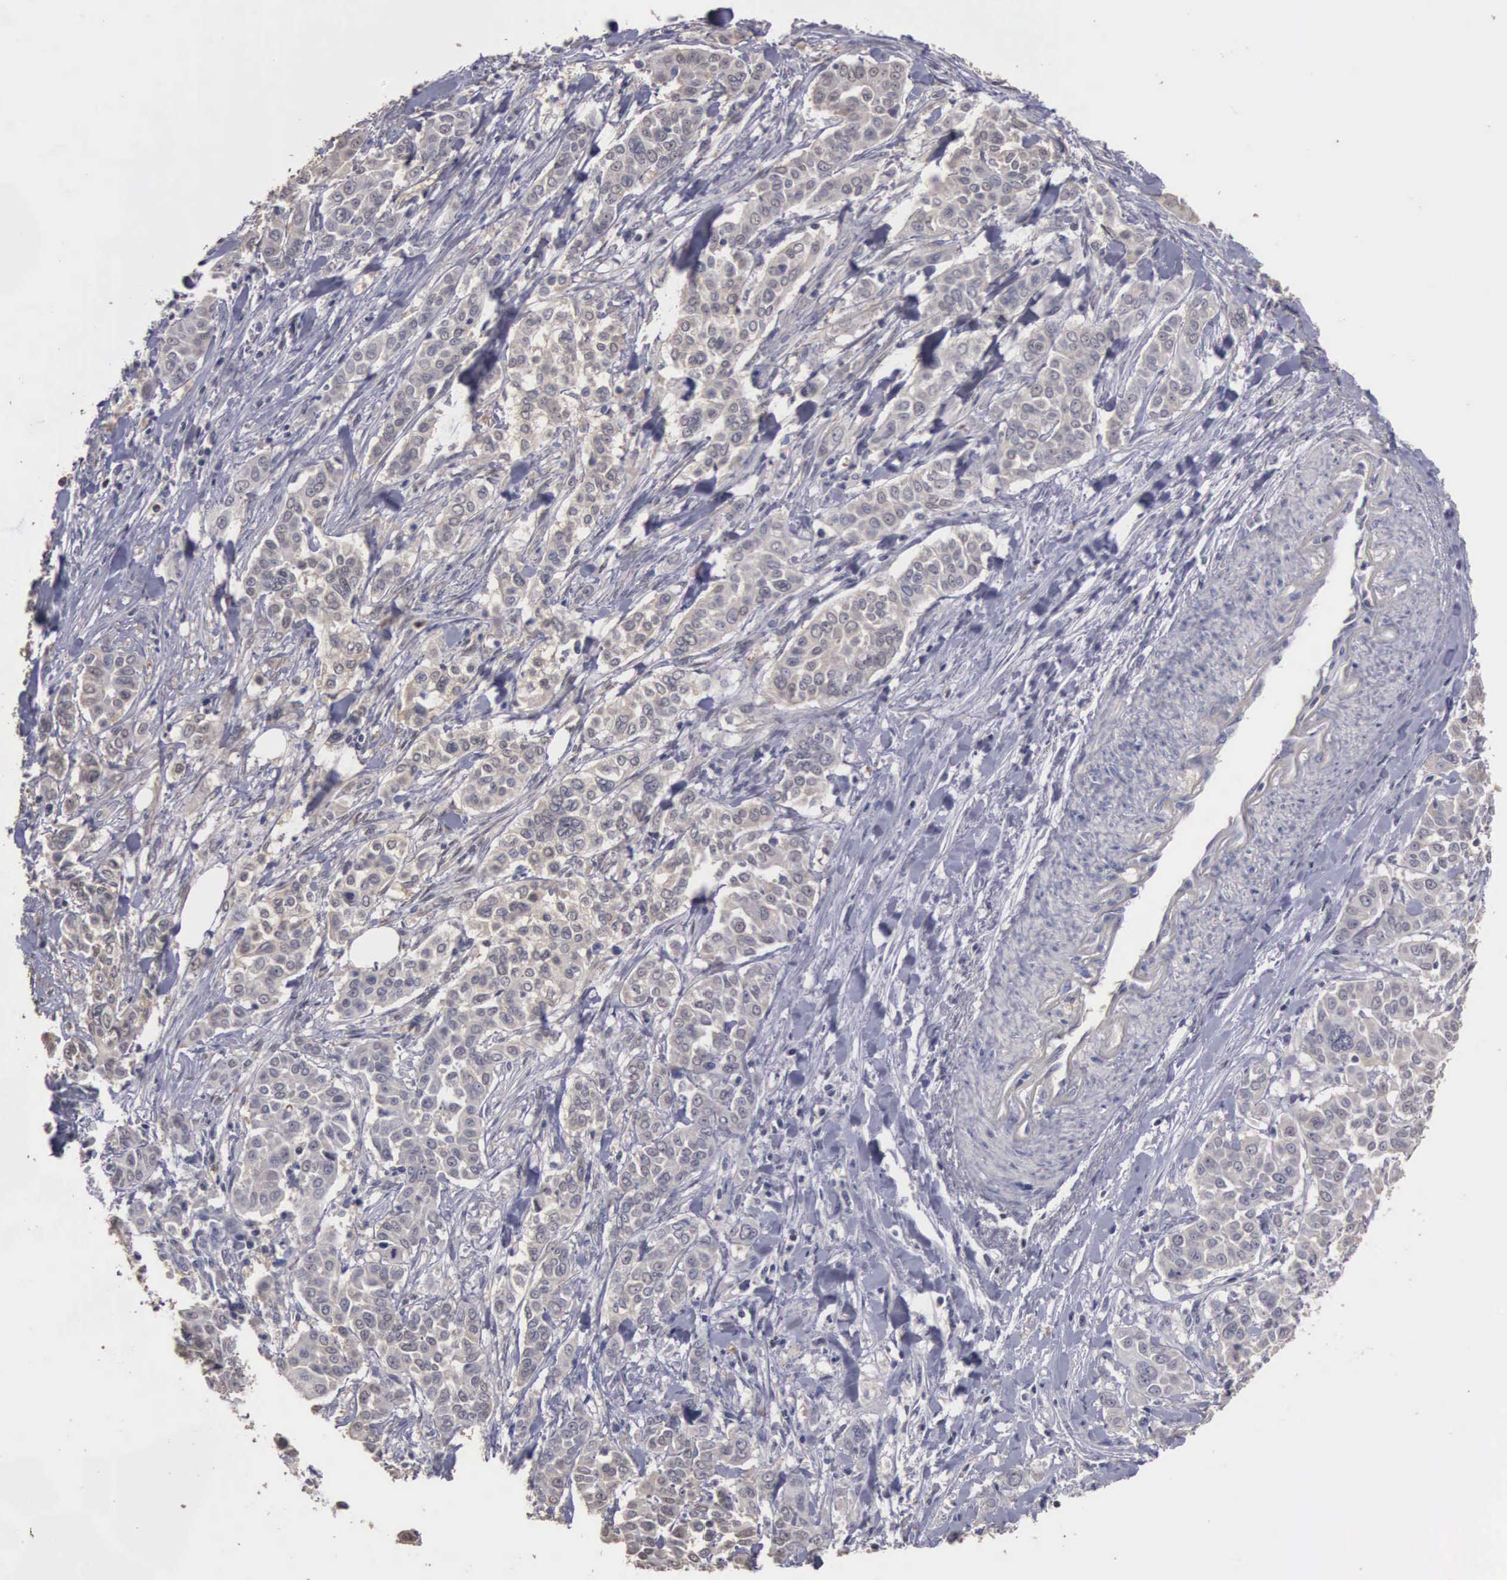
{"staining": {"intensity": "weak", "quantity": "25%-75%", "location": "cytoplasmic/membranous"}, "tissue": "pancreatic cancer", "cell_type": "Tumor cells", "image_type": "cancer", "snomed": [{"axis": "morphology", "description": "Adenocarcinoma, NOS"}, {"axis": "topography", "description": "Pancreas"}], "caption": "Human pancreatic adenocarcinoma stained with a brown dye reveals weak cytoplasmic/membranous positive expression in approximately 25%-75% of tumor cells.", "gene": "ENO3", "patient": {"sex": "female", "age": 52}}